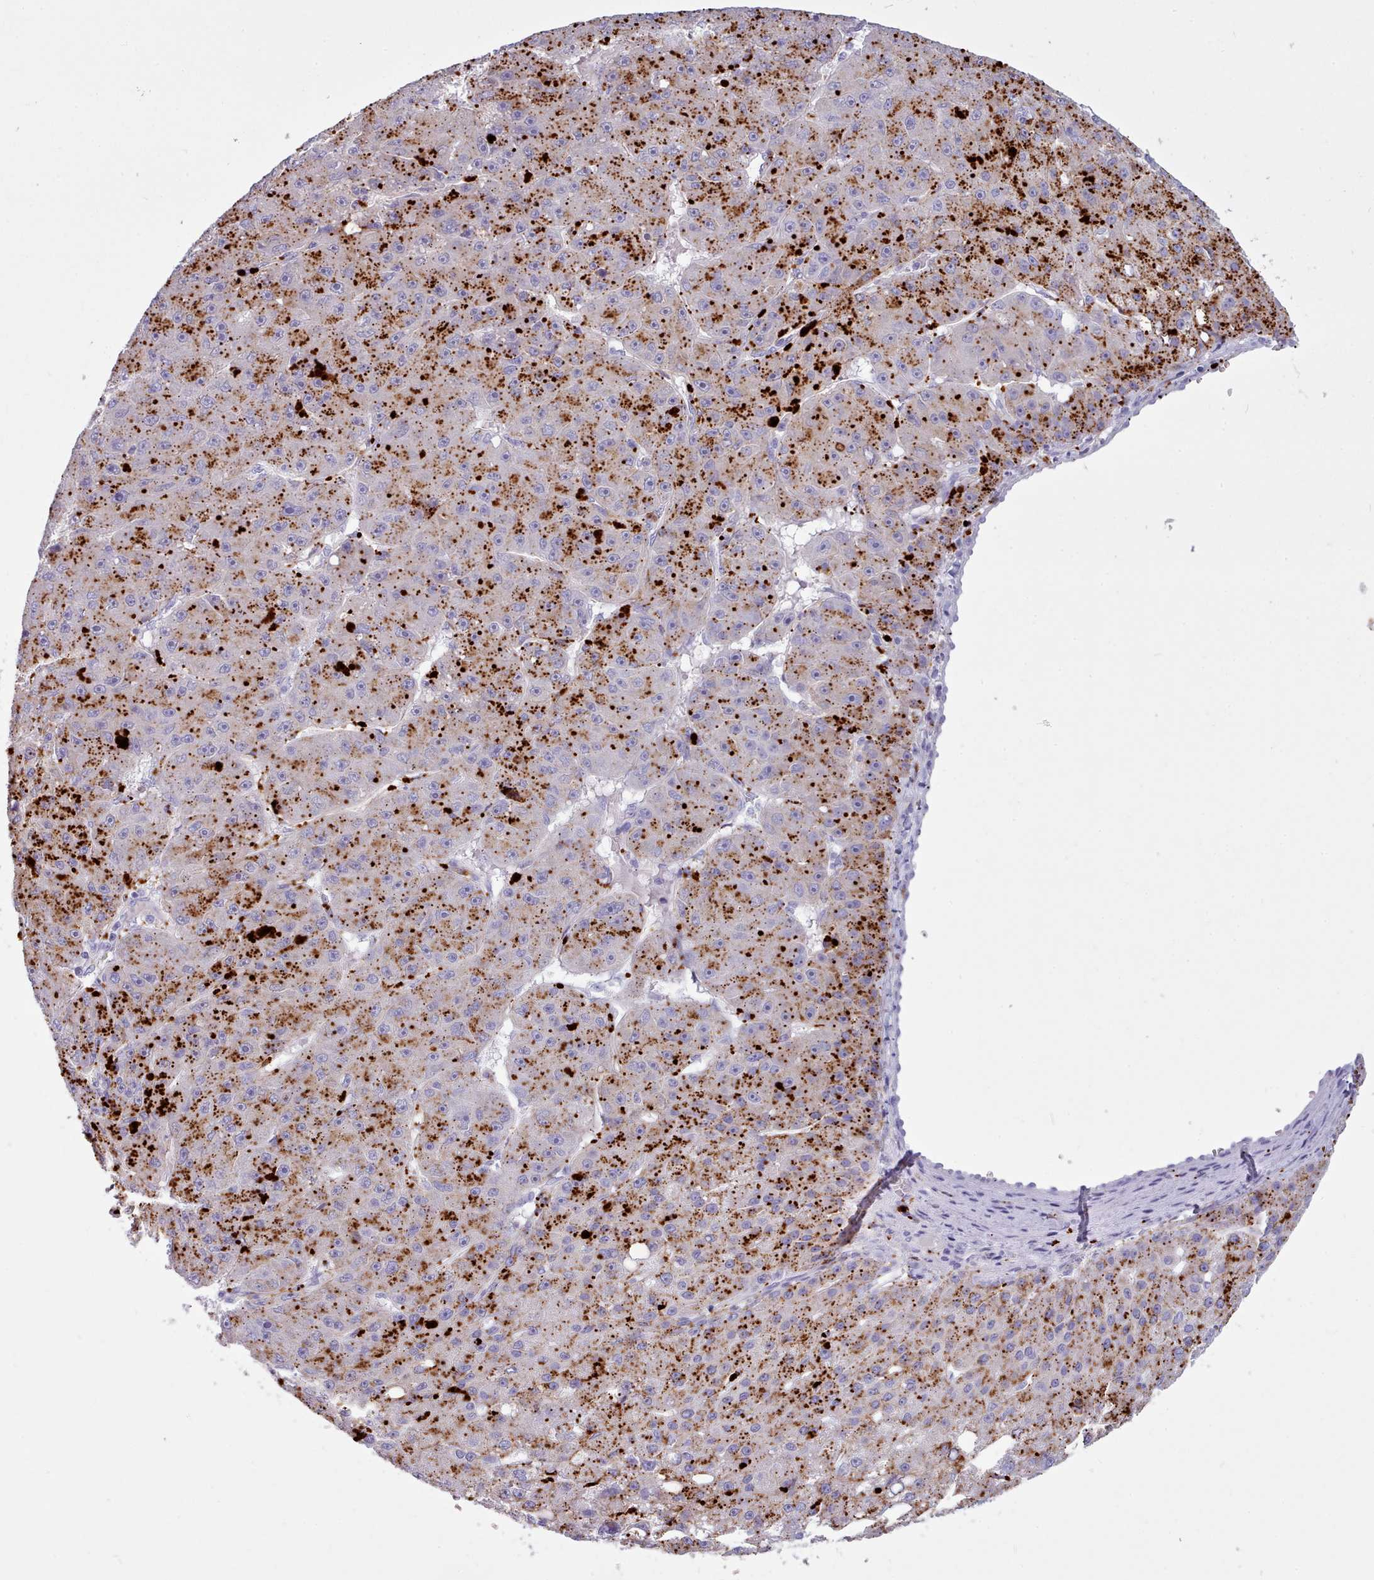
{"staining": {"intensity": "strong", "quantity": "25%-75%", "location": "nuclear"}, "tissue": "liver cancer", "cell_type": "Tumor cells", "image_type": "cancer", "snomed": [{"axis": "morphology", "description": "Carcinoma, Hepatocellular, NOS"}, {"axis": "topography", "description": "Liver"}], "caption": "IHC photomicrograph of liver cancer stained for a protein (brown), which demonstrates high levels of strong nuclear positivity in about 25%-75% of tumor cells.", "gene": "GAA", "patient": {"sex": "male", "age": 67}}